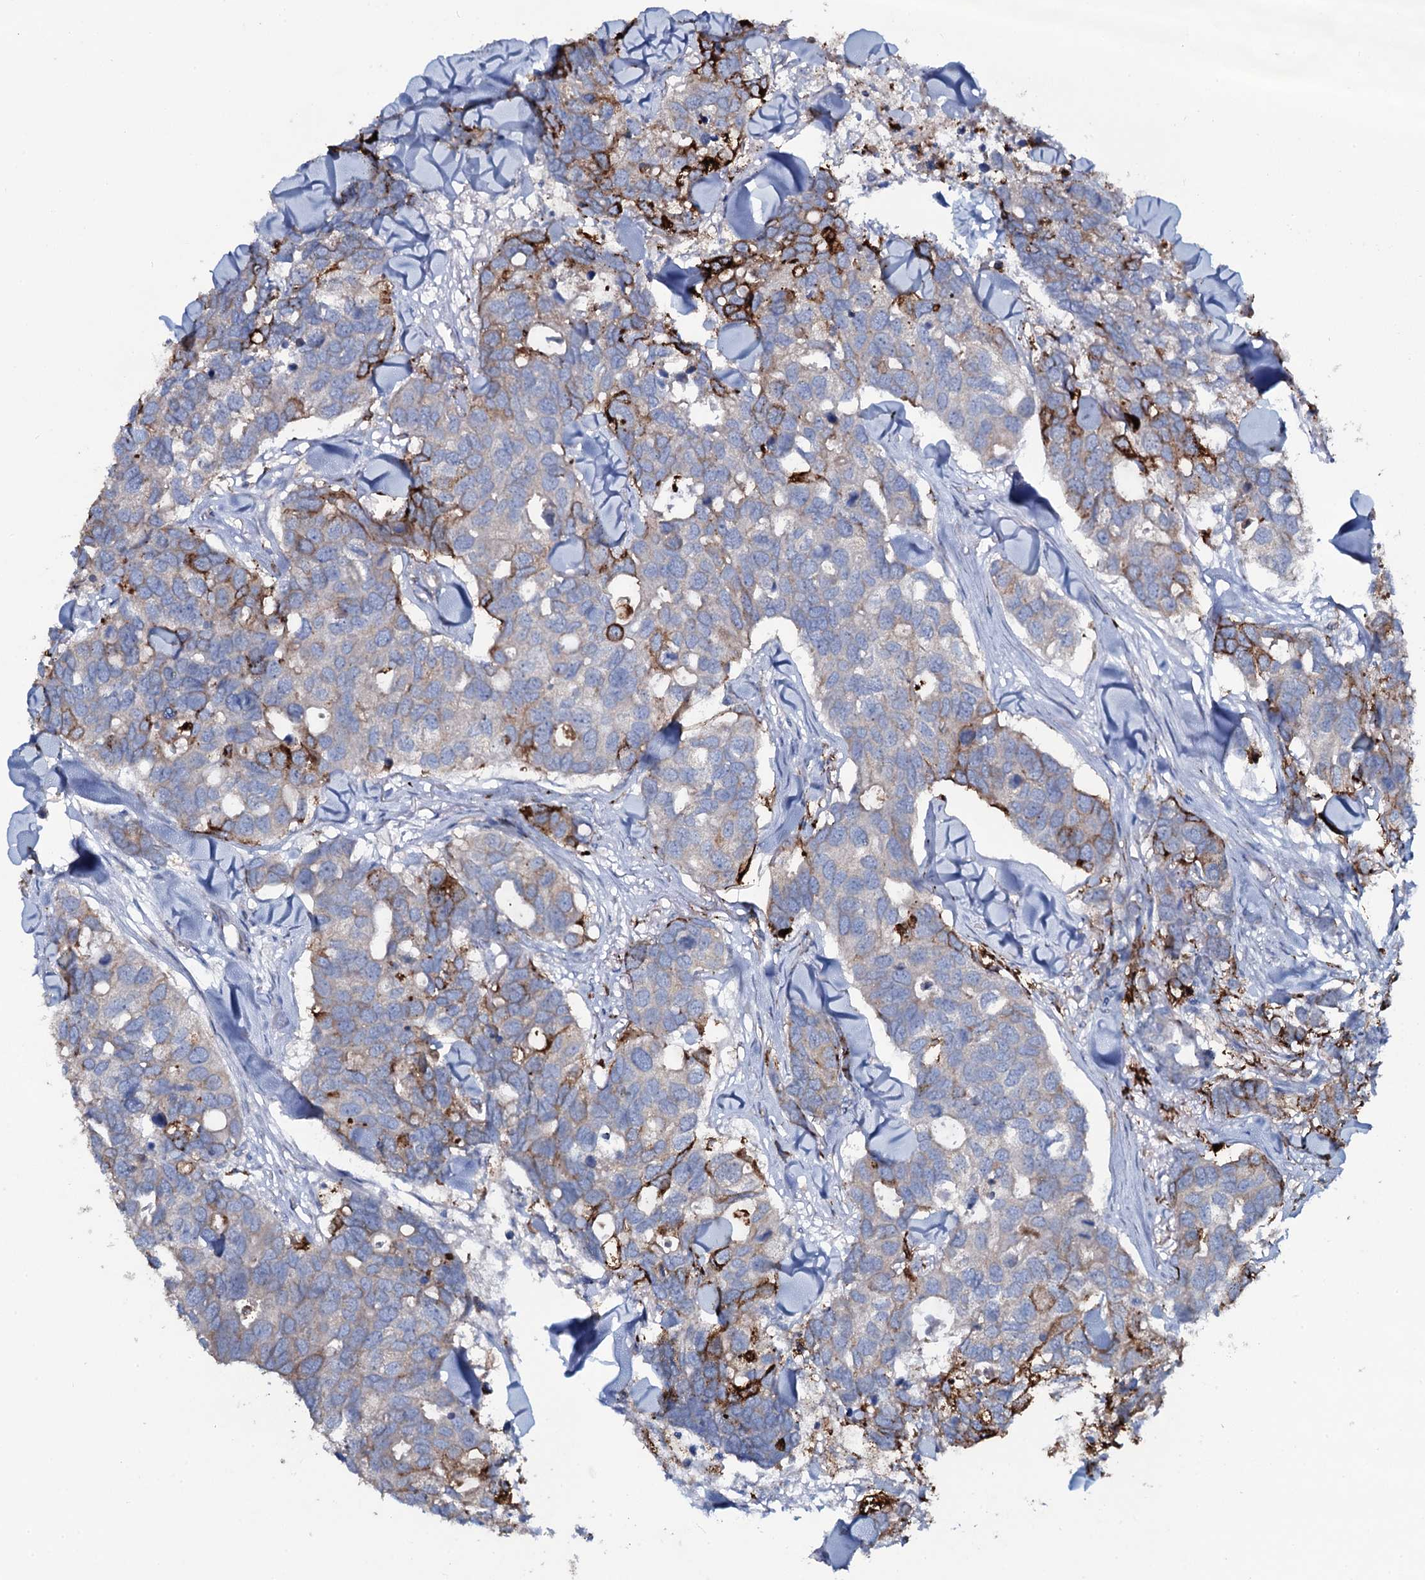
{"staining": {"intensity": "moderate", "quantity": "<25%", "location": "cytoplasmic/membranous"}, "tissue": "breast cancer", "cell_type": "Tumor cells", "image_type": "cancer", "snomed": [{"axis": "morphology", "description": "Duct carcinoma"}, {"axis": "topography", "description": "Breast"}], "caption": "Immunohistochemical staining of human breast cancer reveals low levels of moderate cytoplasmic/membranous expression in about <25% of tumor cells.", "gene": "OSBPL2", "patient": {"sex": "female", "age": 83}}